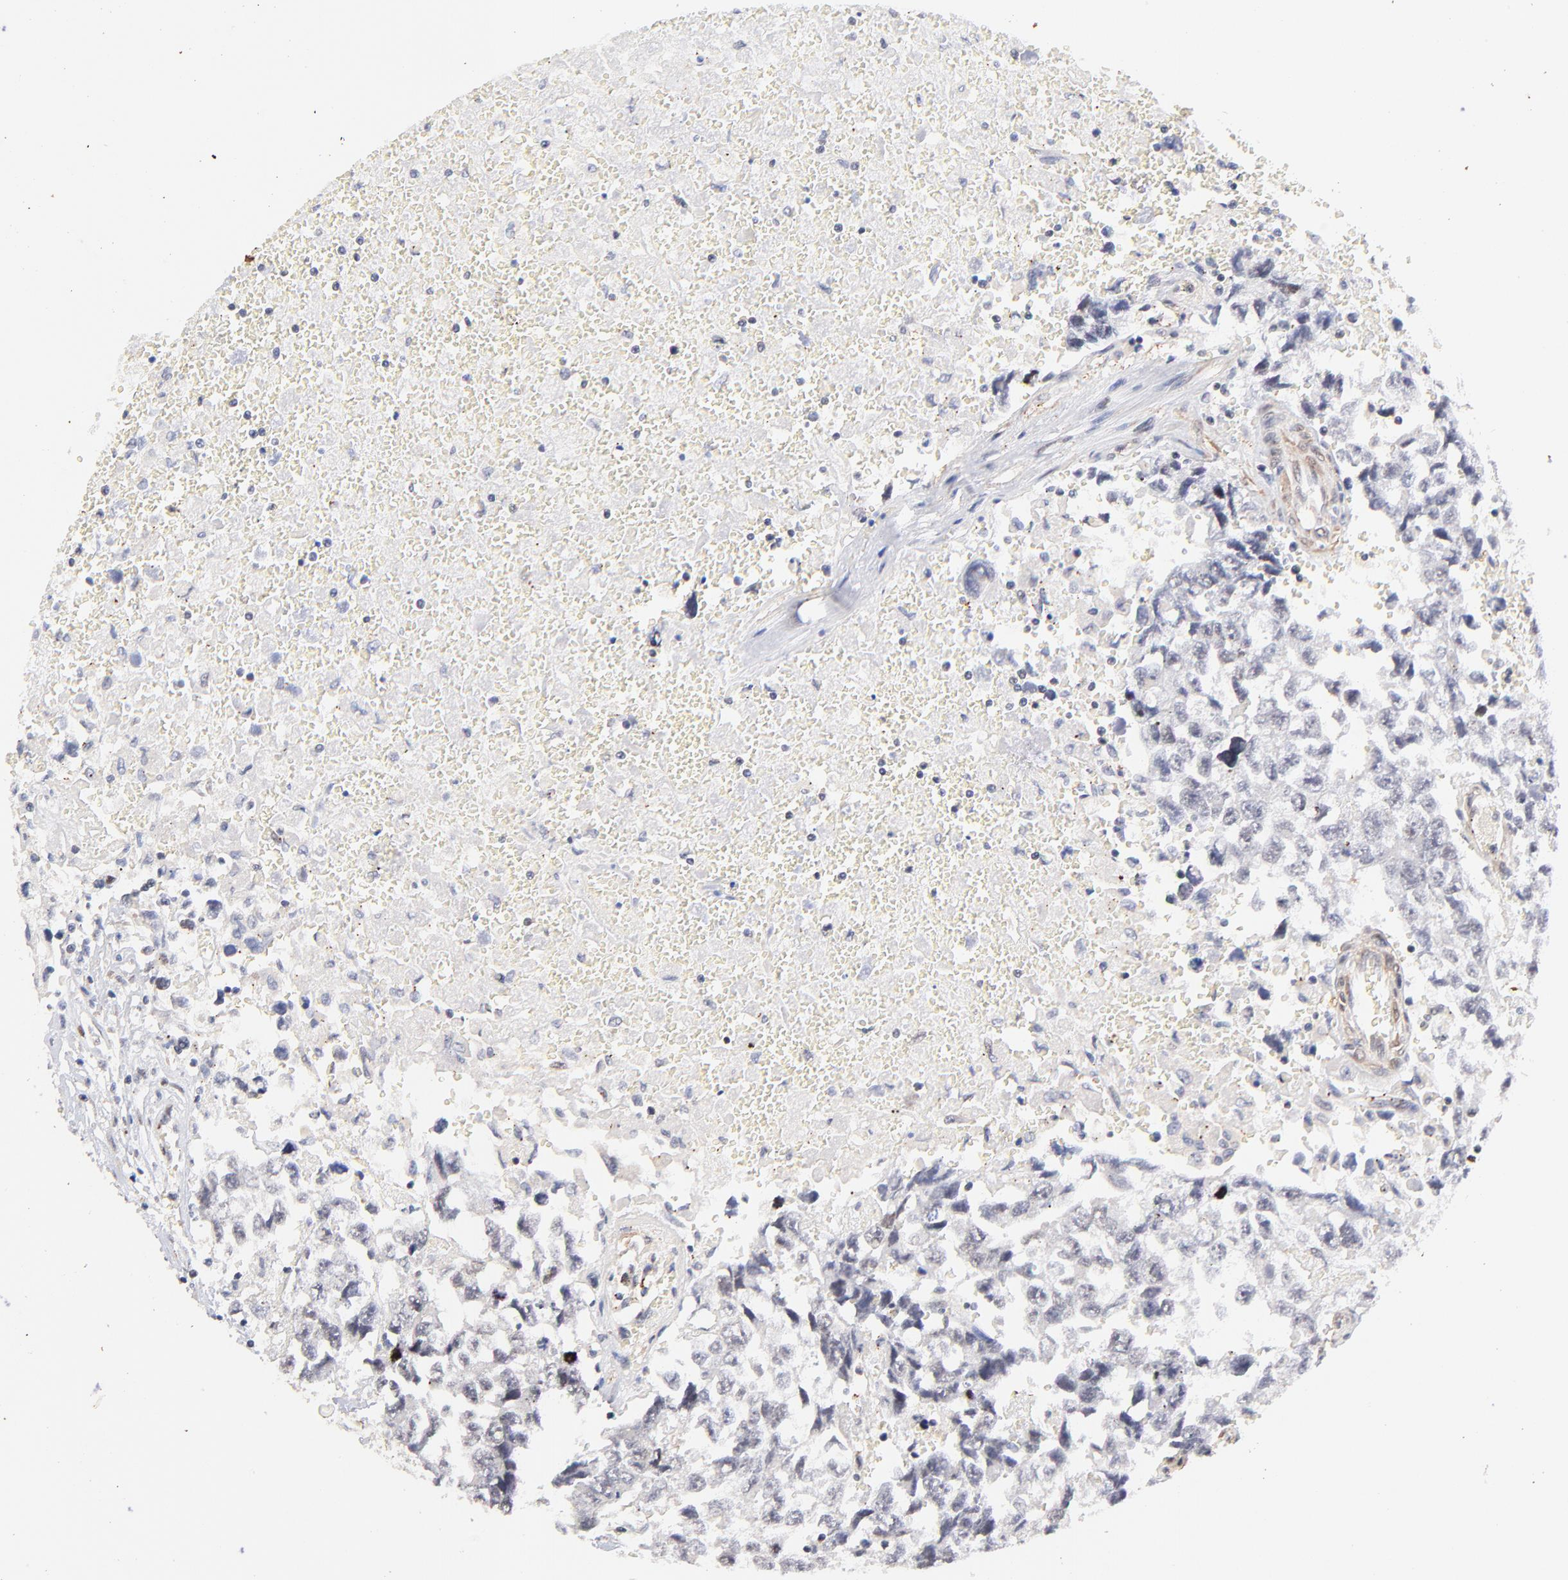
{"staining": {"intensity": "weak", "quantity": "25%-75%", "location": "nuclear"}, "tissue": "testis cancer", "cell_type": "Tumor cells", "image_type": "cancer", "snomed": [{"axis": "morphology", "description": "Carcinoma, Embryonal, NOS"}, {"axis": "topography", "description": "Testis"}], "caption": "Protein staining of embryonal carcinoma (testis) tissue demonstrates weak nuclear expression in approximately 25%-75% of tumor cells.", "gene": "ZFP92", "patient": {"sex": "male", "age": 31}}